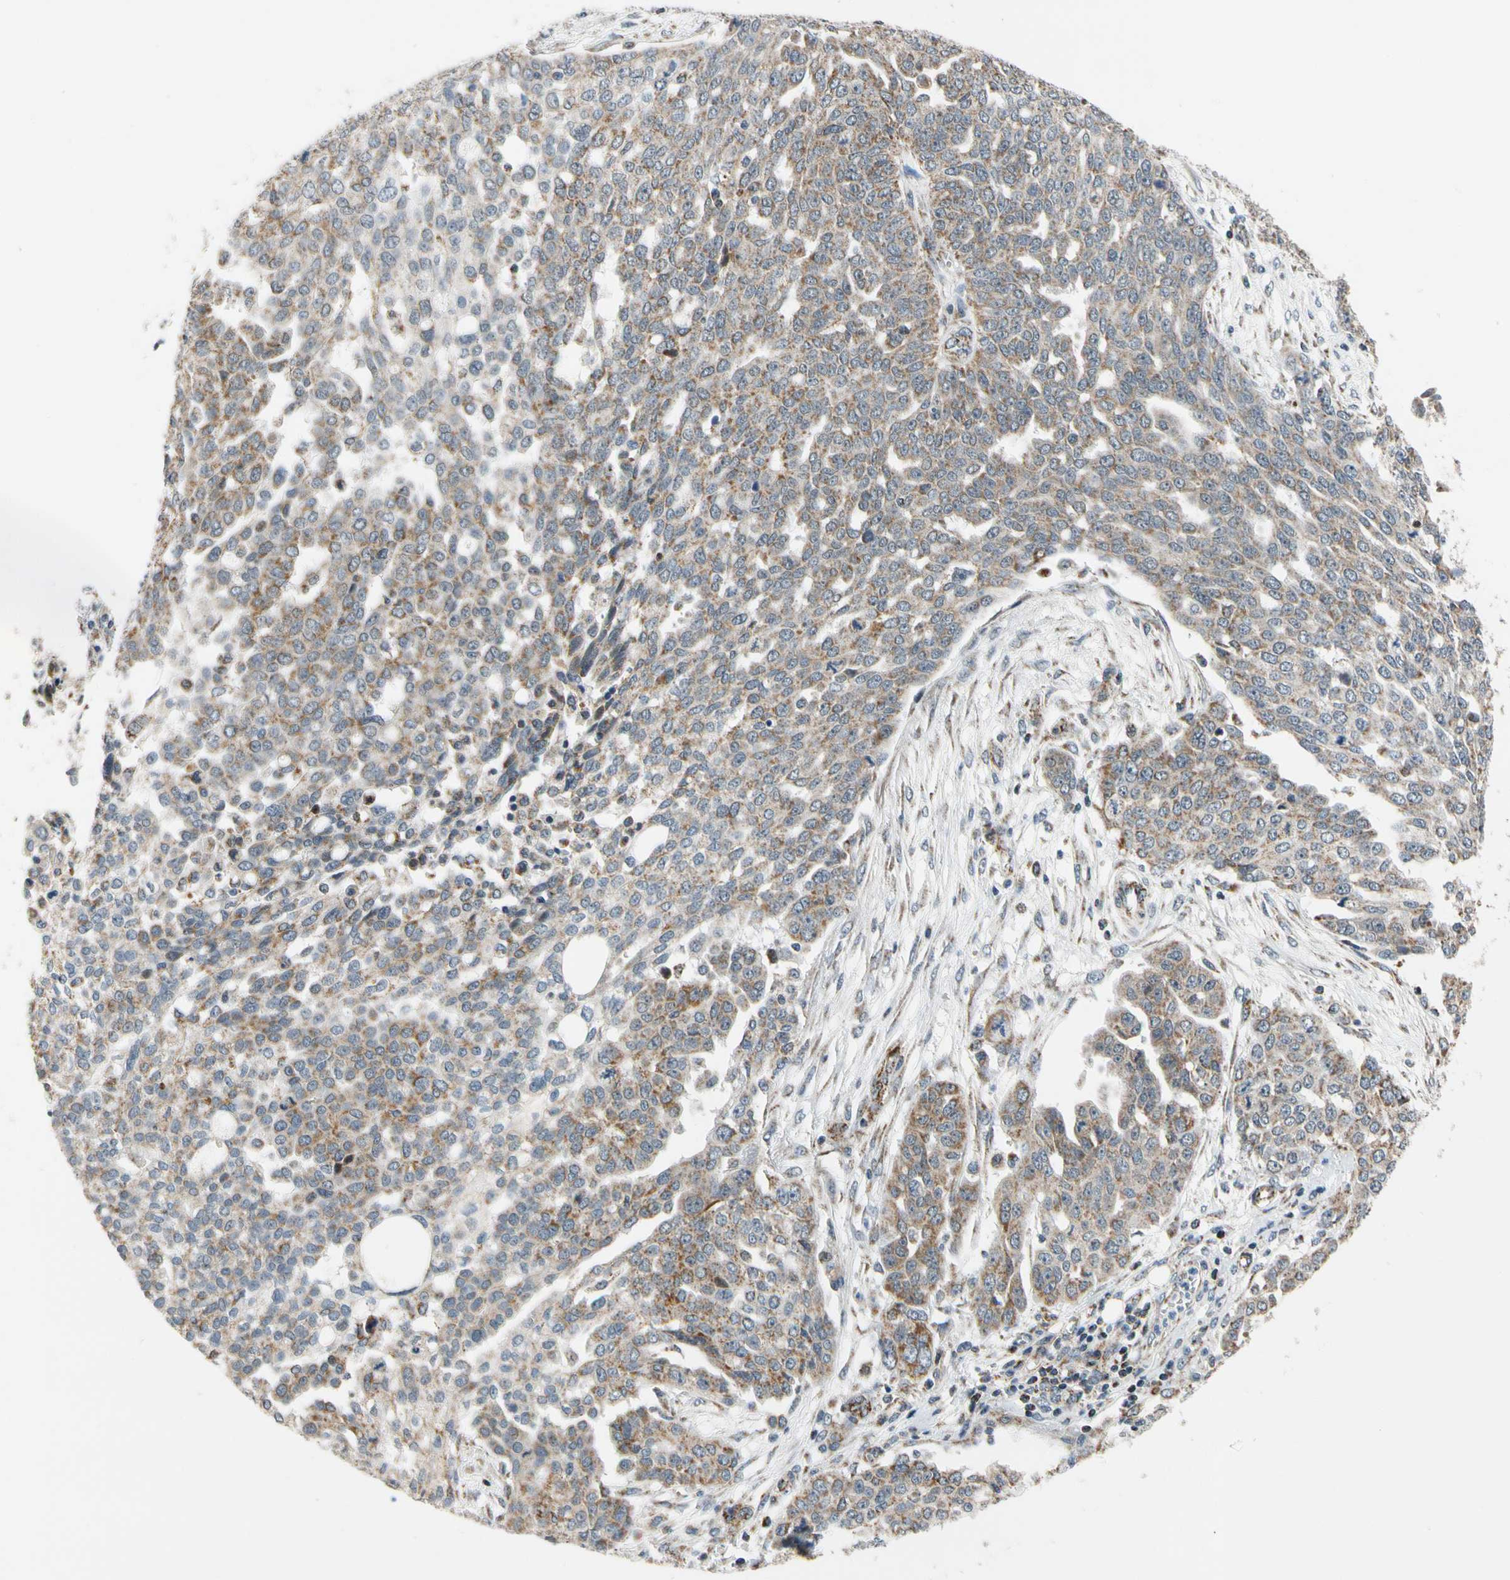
{"staining": {"intensity": "weak", "quantity": ">75%", "location": "cytoplasmic/membranous"}, "tissue": "ovarian cancer", "cell_type": "Tumor cells", "image_type": "cancer", "snomed": [{"axis": "morphology", "description": "Cystadenocarcinoma, serous, NOS"}, {"axis": "topography", "description": "Soft tissue"}, {"axis": "topography", "description": "Ovary"}], "caption": "High-power microscopy captured an immunohistochemistry (IHC) photomicrograph of ovarian serous cystadenocarcinoma, revealing weak cytoplasmic/membranous staining in about >75% of tumor cells.", "gene": "KHDC4", "patient": {"sex": "female", "age": 57}}